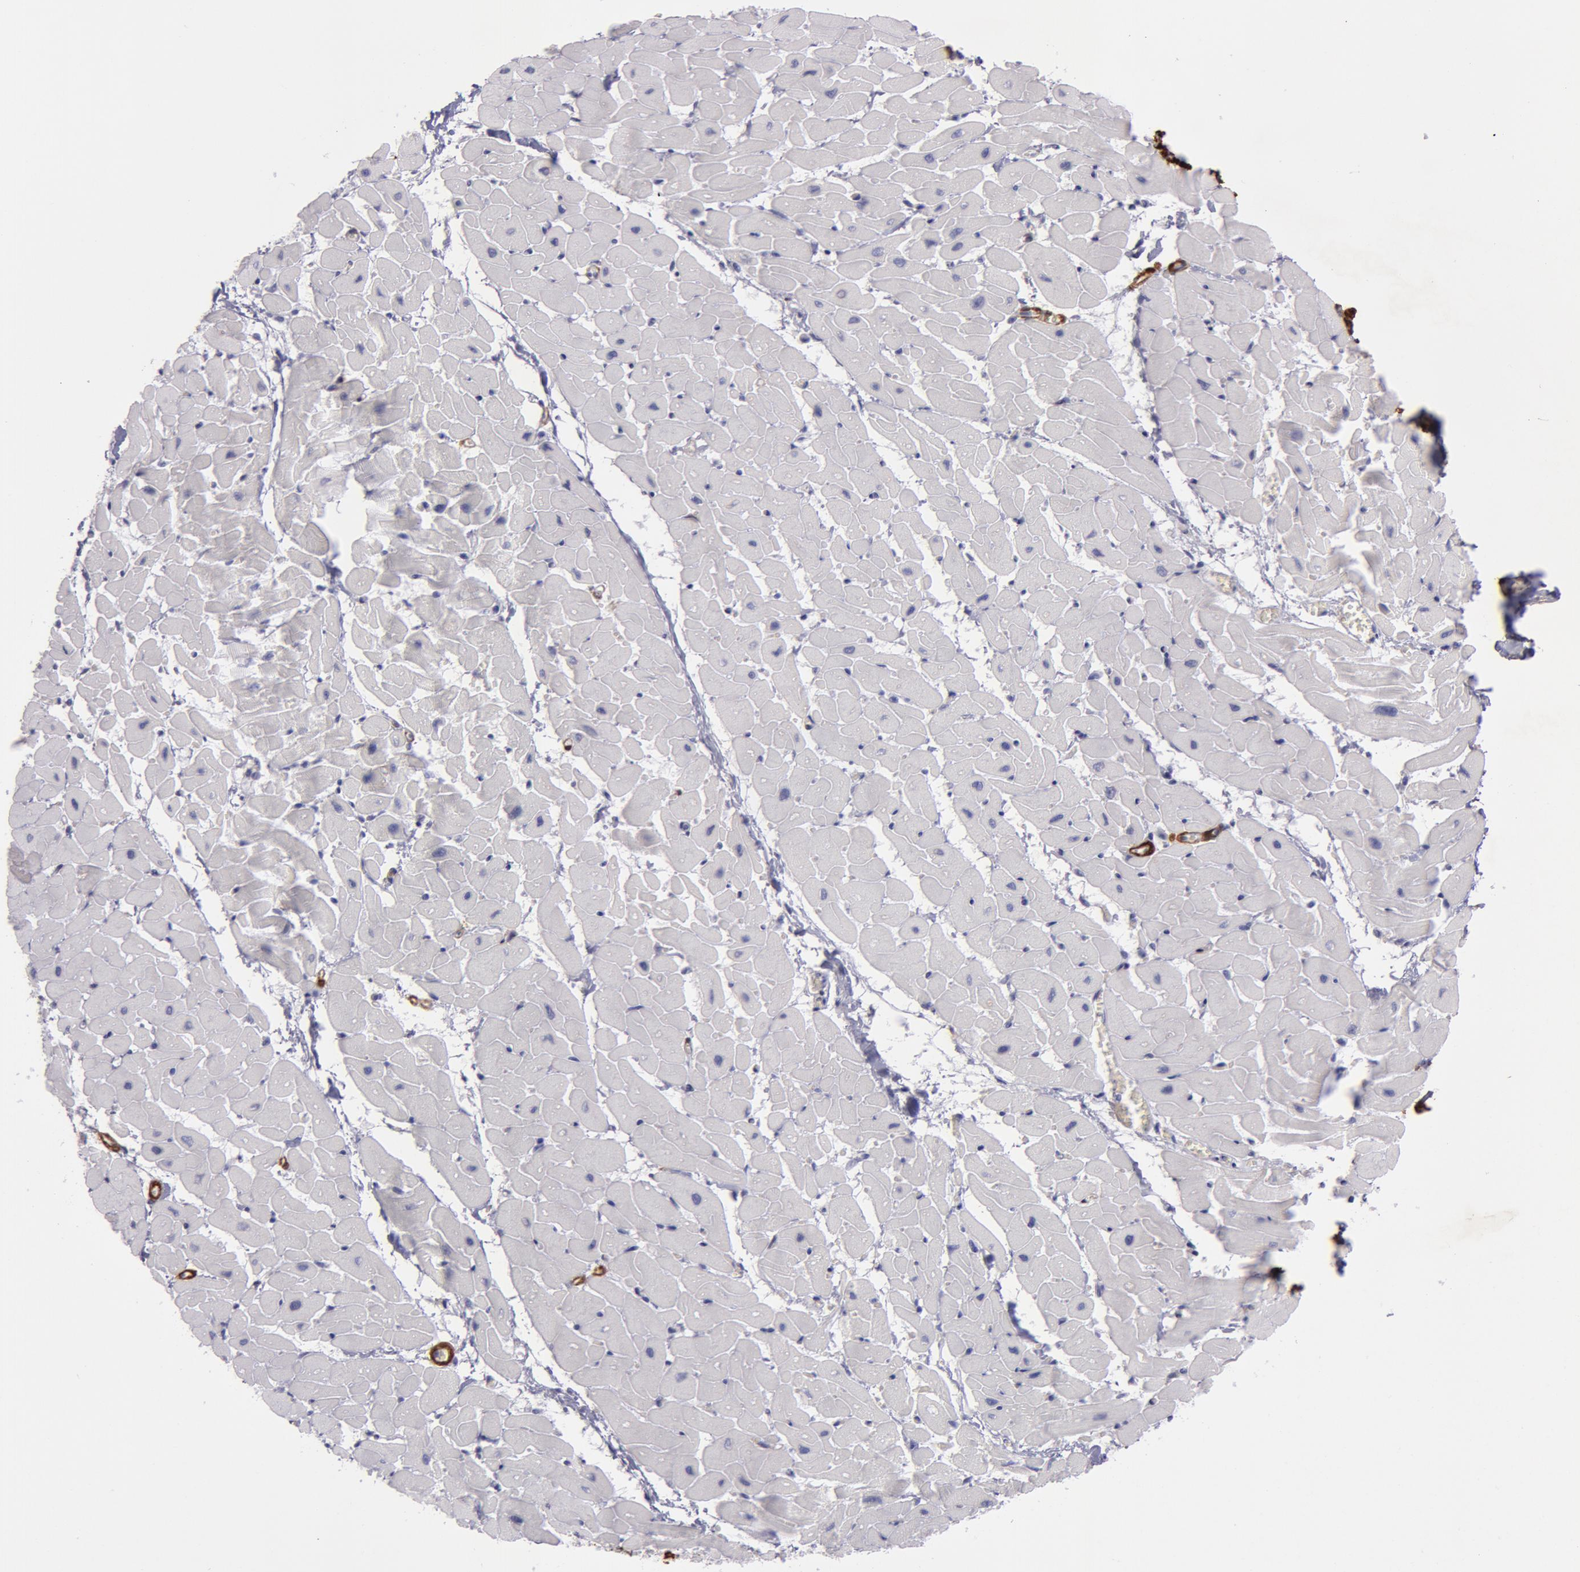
{"staining": {"intensity": "negative", "quantity": "none", "location": "none"}, "tissue": "heart muscle", "cell_type": "Cardiomyocytes", "image_type": "normal", "snomed": [{"axis": "morphology", "description": "Normal tissue, NOS"}, {"axis": "topography", "description": "Heart"}], "caption": "Immunohistochemistry micrograph of normal heart muscle: human heart muscle stained with DAB exhibits no significant protein positivity in cardiomyocytes.", "gene": "TAGLN", "patient": {"sex": "female", "age": 19}}